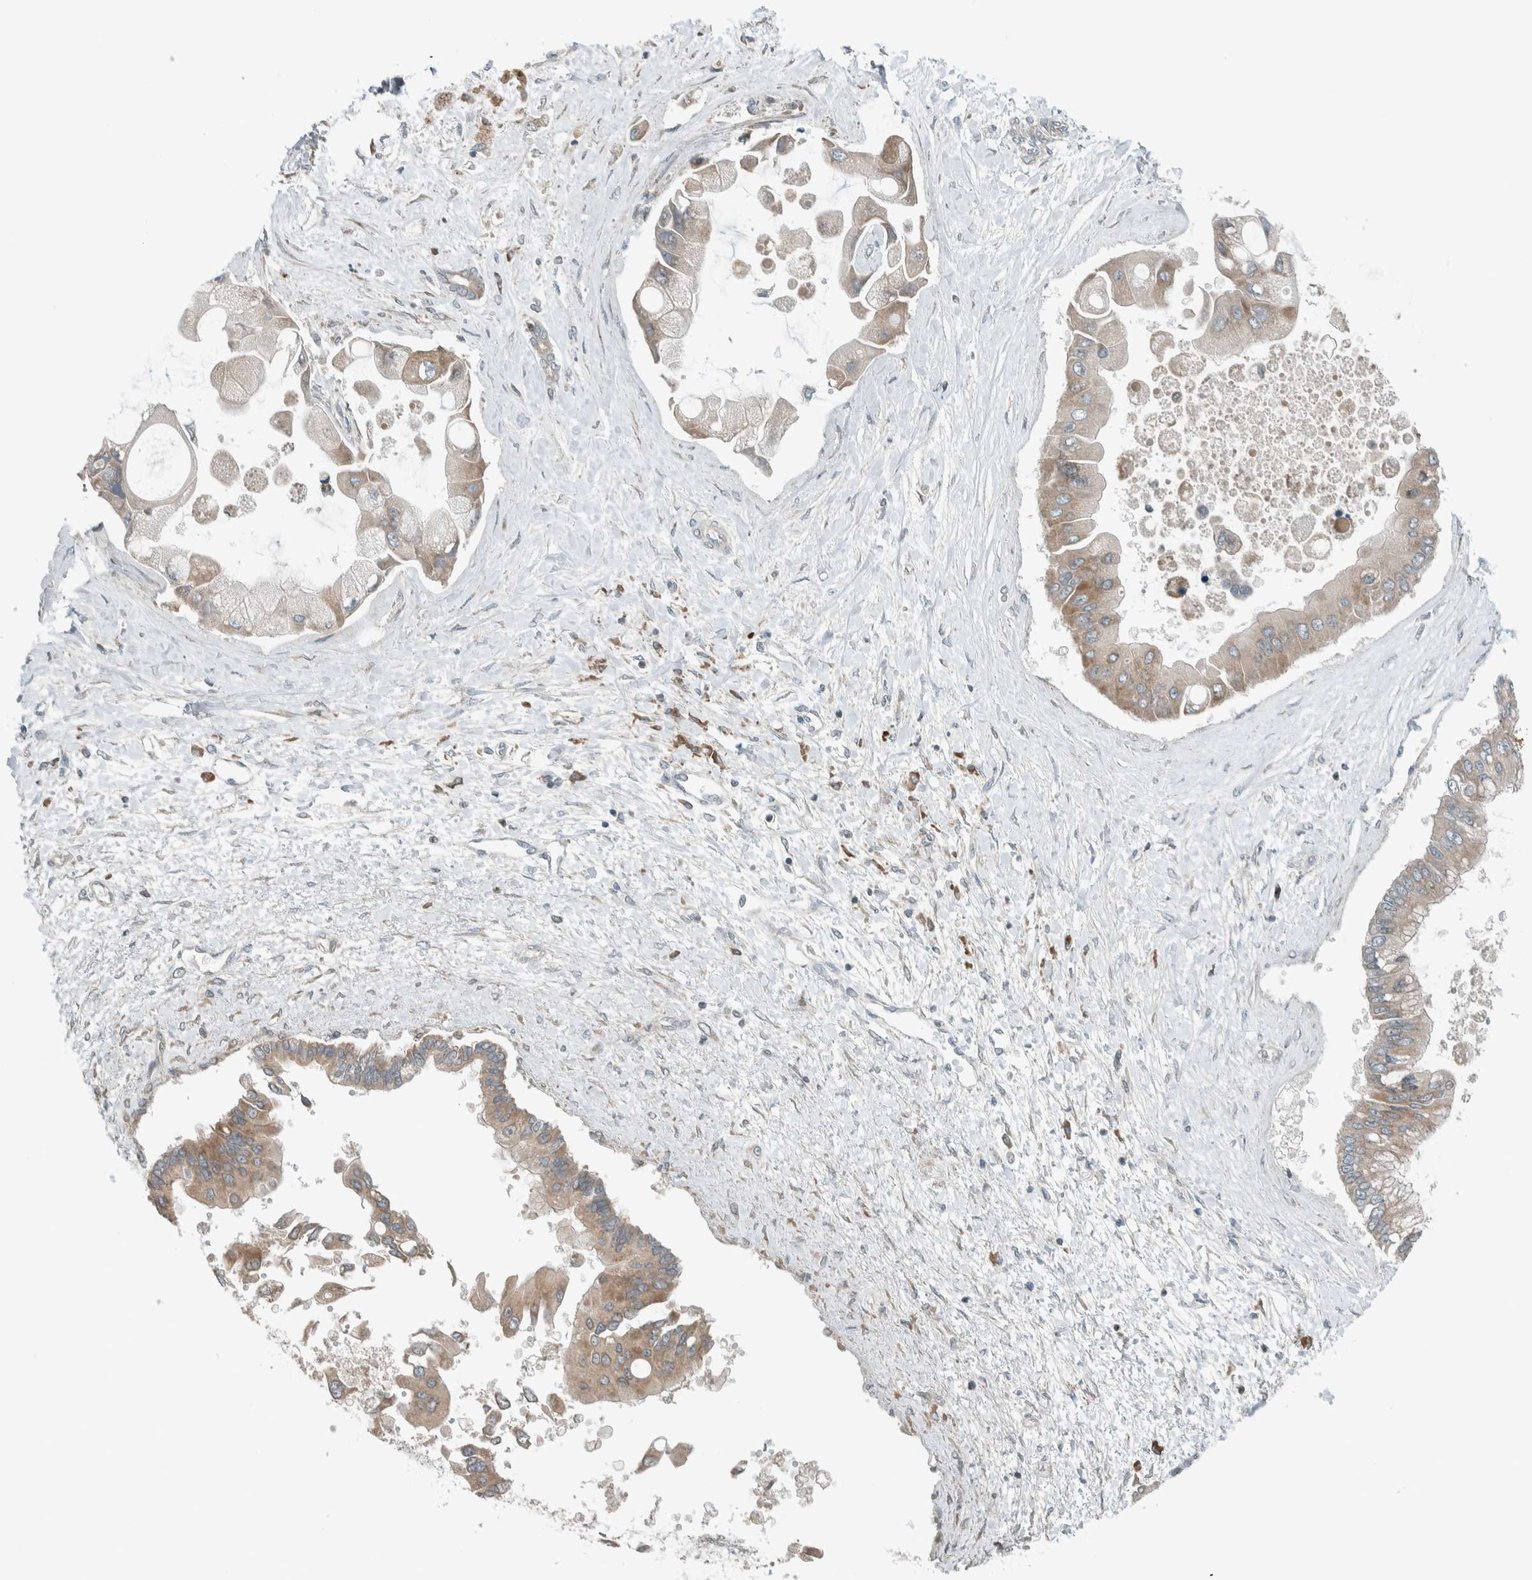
{"staining": {"intensity": "weak", "quantity": ">75%", "location": "cytoplasmic/membranous"}, "tissue": "liver cancer", "cell_type": "Tumor cells", "image_type": "cancer", "snomed": [{"axis": "morphology", "description": "Cholangiocarcinoma"}, {"axis": "topography", "description": "Liver"}], "caption": "Brown immunohistochemical staining in human liver cancer demonstrates weak cytoplasmic/membranous expression in approximately >75% of tumor cells.", "gene": "SEL1L", "patient": {"sex": "male", "age": 50}}